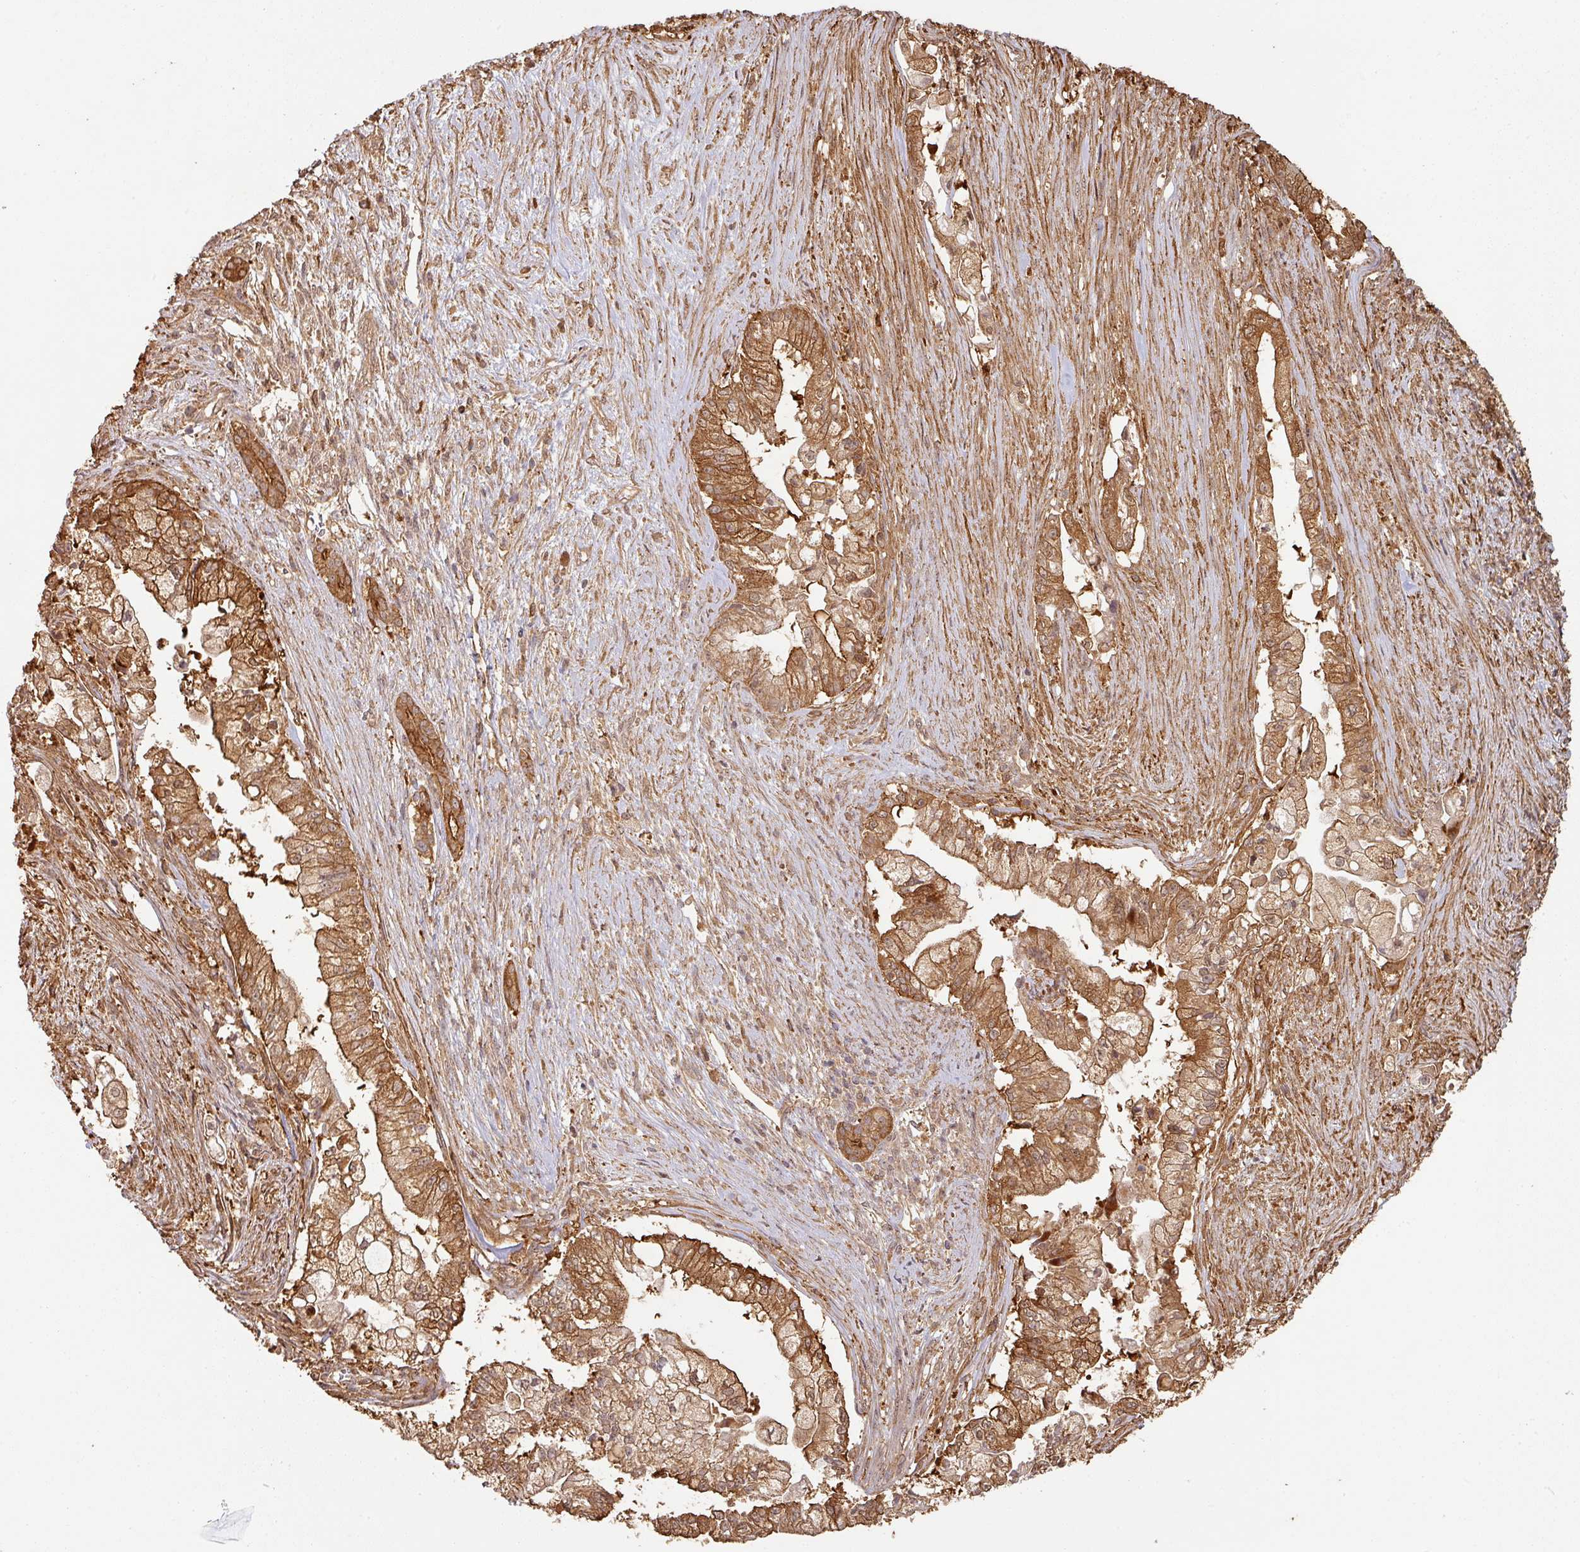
{"staining": {"intensity": "moderate", "quantity": ">75%", "location": "cytoplasmic/membranous,nuclear"}, "tissue": "pancreatic cancer", "cell_type": "Tumor cells", "image_type": "cancer", "snomed": [{"axis": "morphology", "description": "Adenocarcinoma, NOS"}, {"axis": "topography", "description": "Pancreas"}], "caption": "High-magnification brightfield microscopy of pancreatic cancer (adenocarcinoma) stained with DAB (3,3'-diaminobenzidine) (brown) and counterstained with hematoxylin (blue). tumor cells exhibit moderate cytoplasmic/membranous and nuclear staining is identified in approximately>75% of cells.", "gene": "ZNF322", "patient": {"sex": "female", "age": 69}}